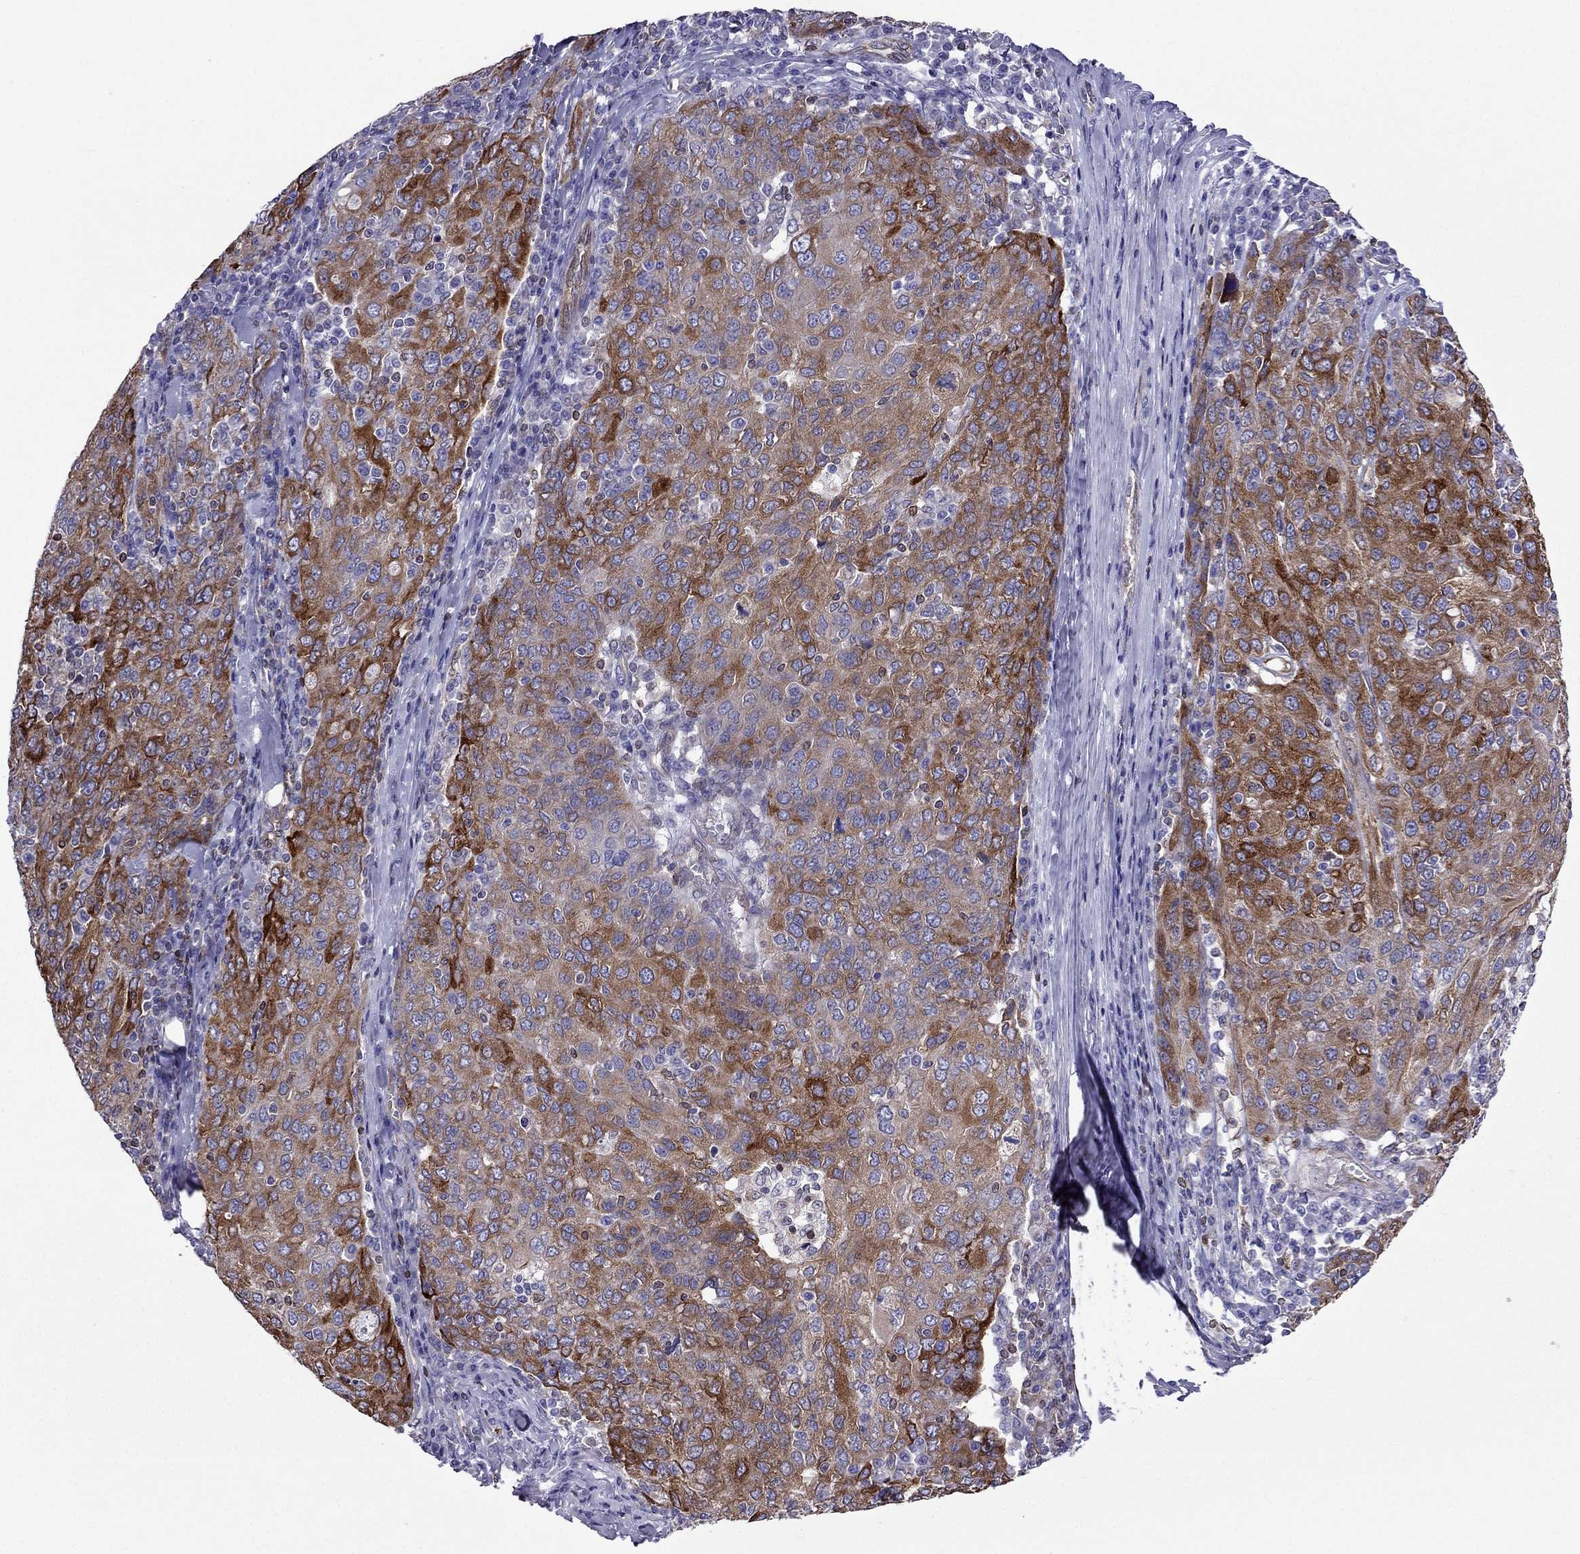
{"staining": {"intensity": "strong", "quantity": "<25%", "location": "cytoplasmic/membranous"}, "tissue": "ovarian cancer", "cell_type": "Tumor cells", "image_type": "cancer", "snomed": [{"axis": "morphology", "description": "Carcinoma, endometroid"}, {"axis": "topography", "description": "Ovary"}], "caption": "A brown stain shows strong cytoplasmic/membranous staining of a protein in human endometroid carcinoma (ovarian) tumor cells. (DAB (3,3'-diaminobenzidine) IHC with brightfield microscopy, high magnification).", "gene": "GNAL", "patient": {"sex": "female", "age": 50}}